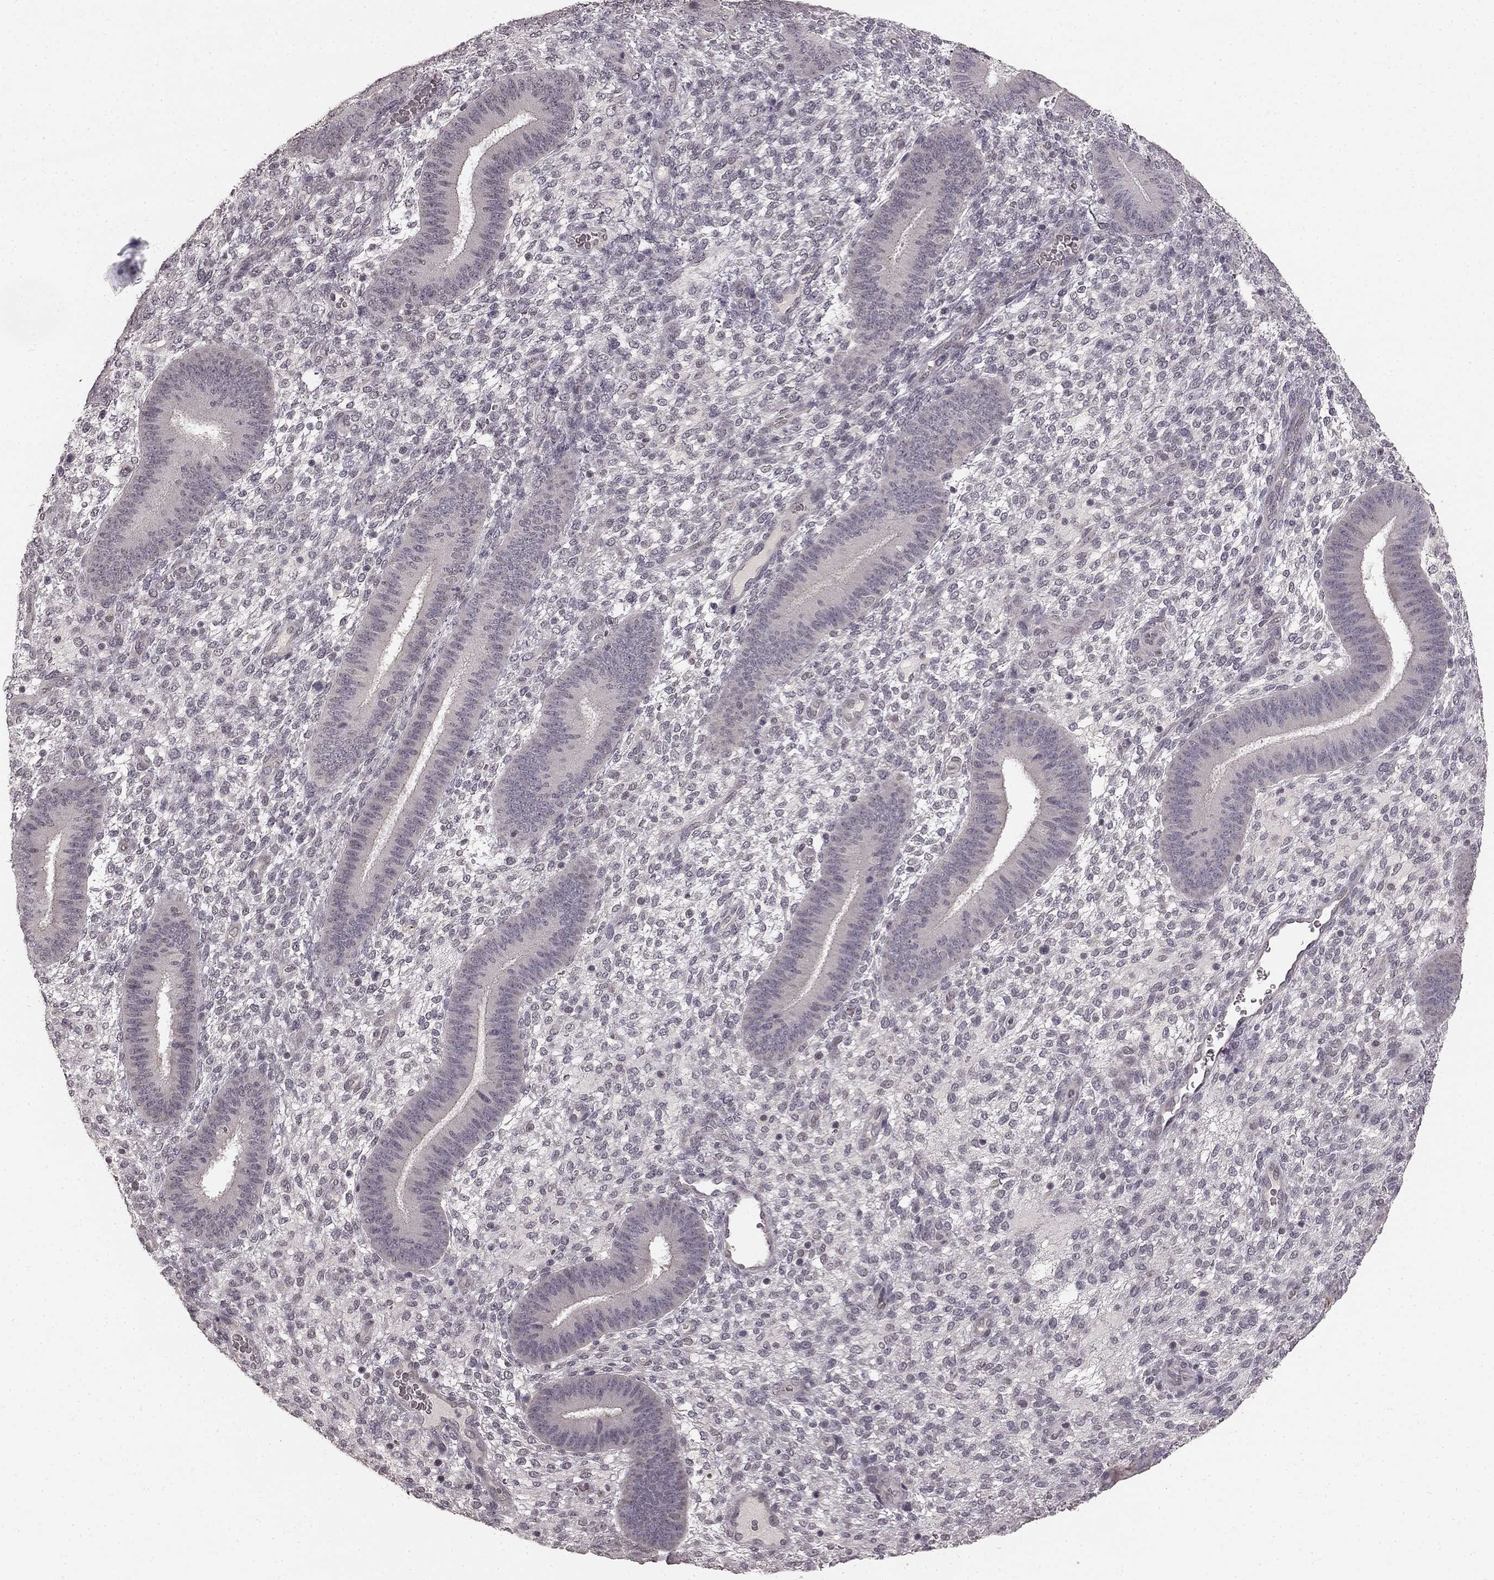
{"staining": {"intensity": "negative", "quantity": "none", "location": "none"}, "tissue": "endometrium", "cell_type": "Cells in endometrial stroma", "image_type": "normal", "snomed": [{"axis": "morphology", "description": "Normal tissue, NOS"}, {"axis": "topography", "description": "Endometrium"}], "caption": "Cells in endometrial stroma show no significant expression in unremarkable endometrium.", "gene": "HCN4", "patient": {"sex": "female", "age": 39}}